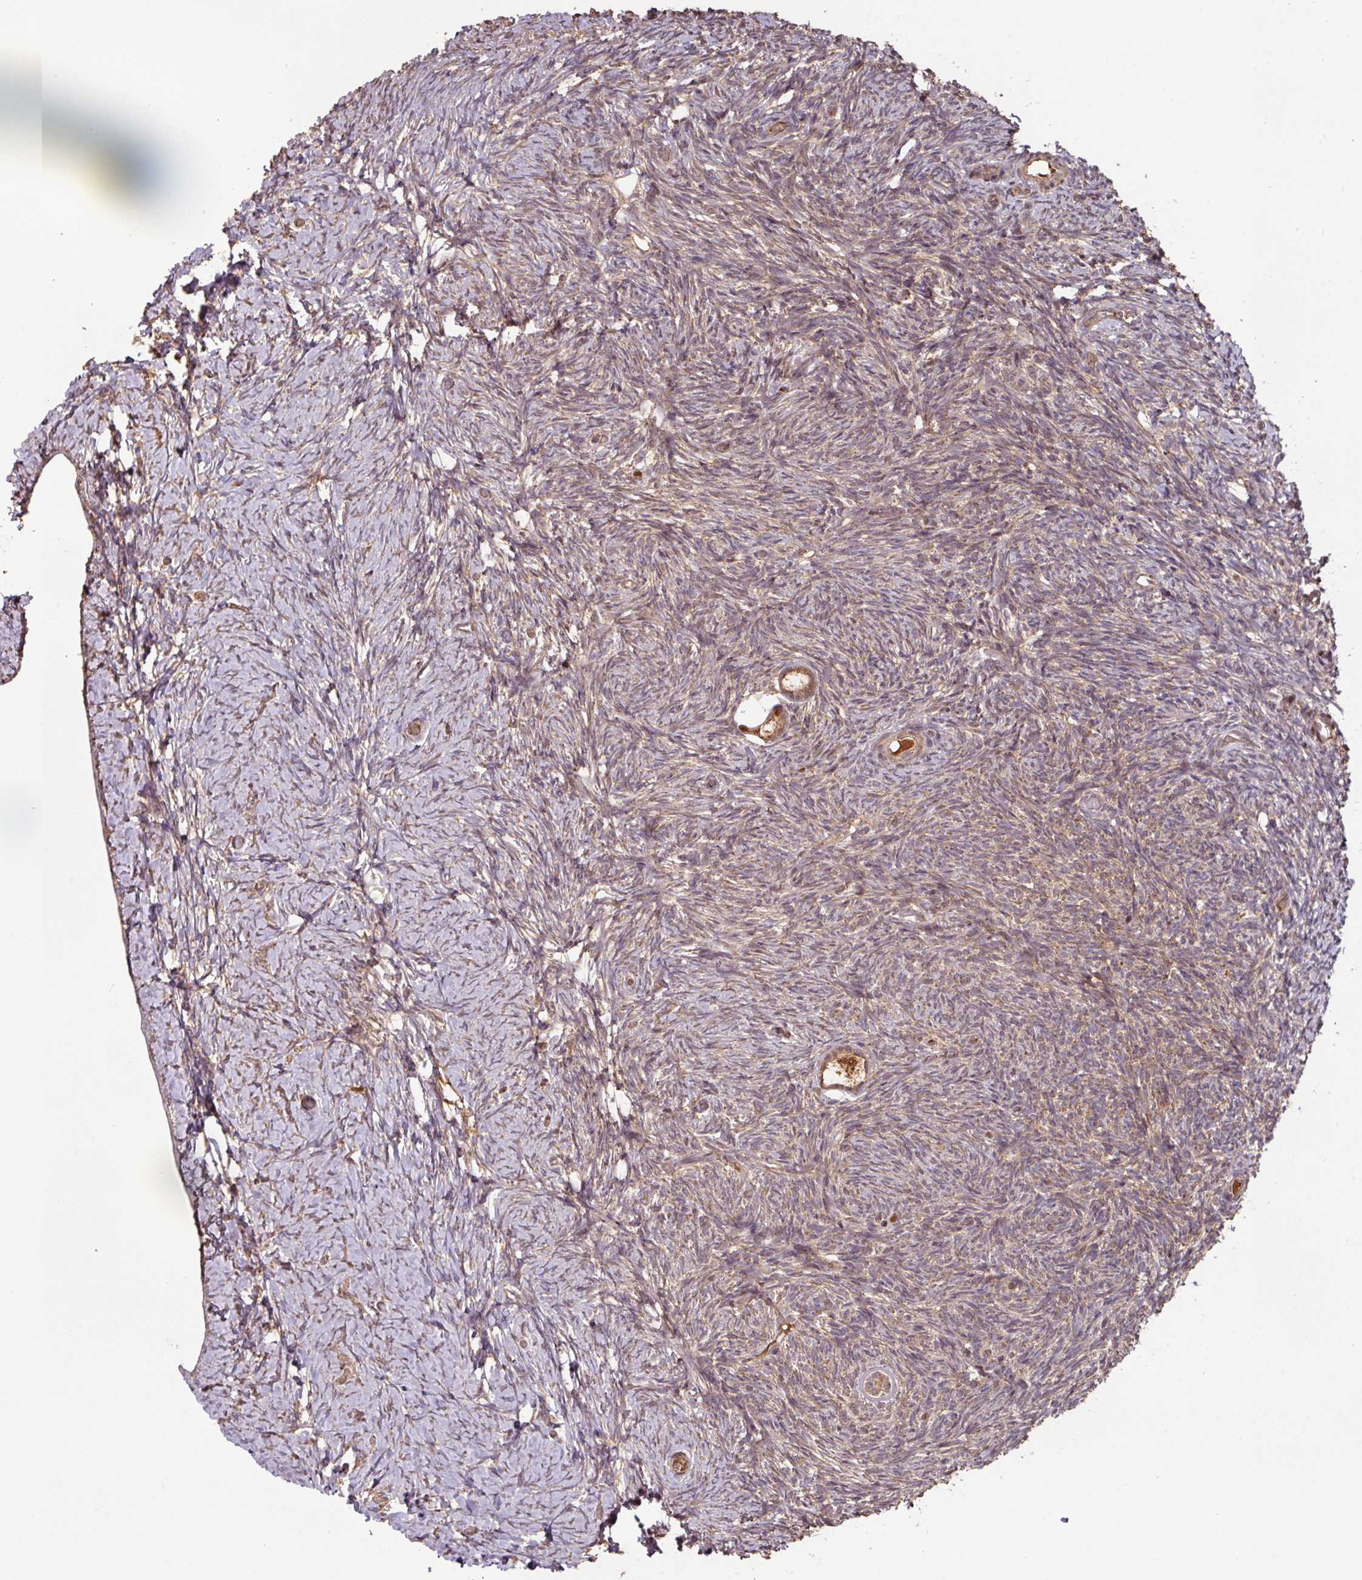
{"staining": {"intensity": "strong", "quantity": ">75%", "location": "cytoplasmic/membranous"}, "tissue": "ovary", "cell_type": "Follicle cells", "image_type": "normal", "snomed": [{"axis": "morphology", "description": "Normal tissue, NOS"}, {"axis": "topography", "description": "Ovary"}], "caption": "IHC of normal ovary reveals high levels of strong cytoplasmic/membranous expression in approximately >75% of follicle cells.", "gene": "MRRF", "patient": {"sex": "female", "age": 39}}